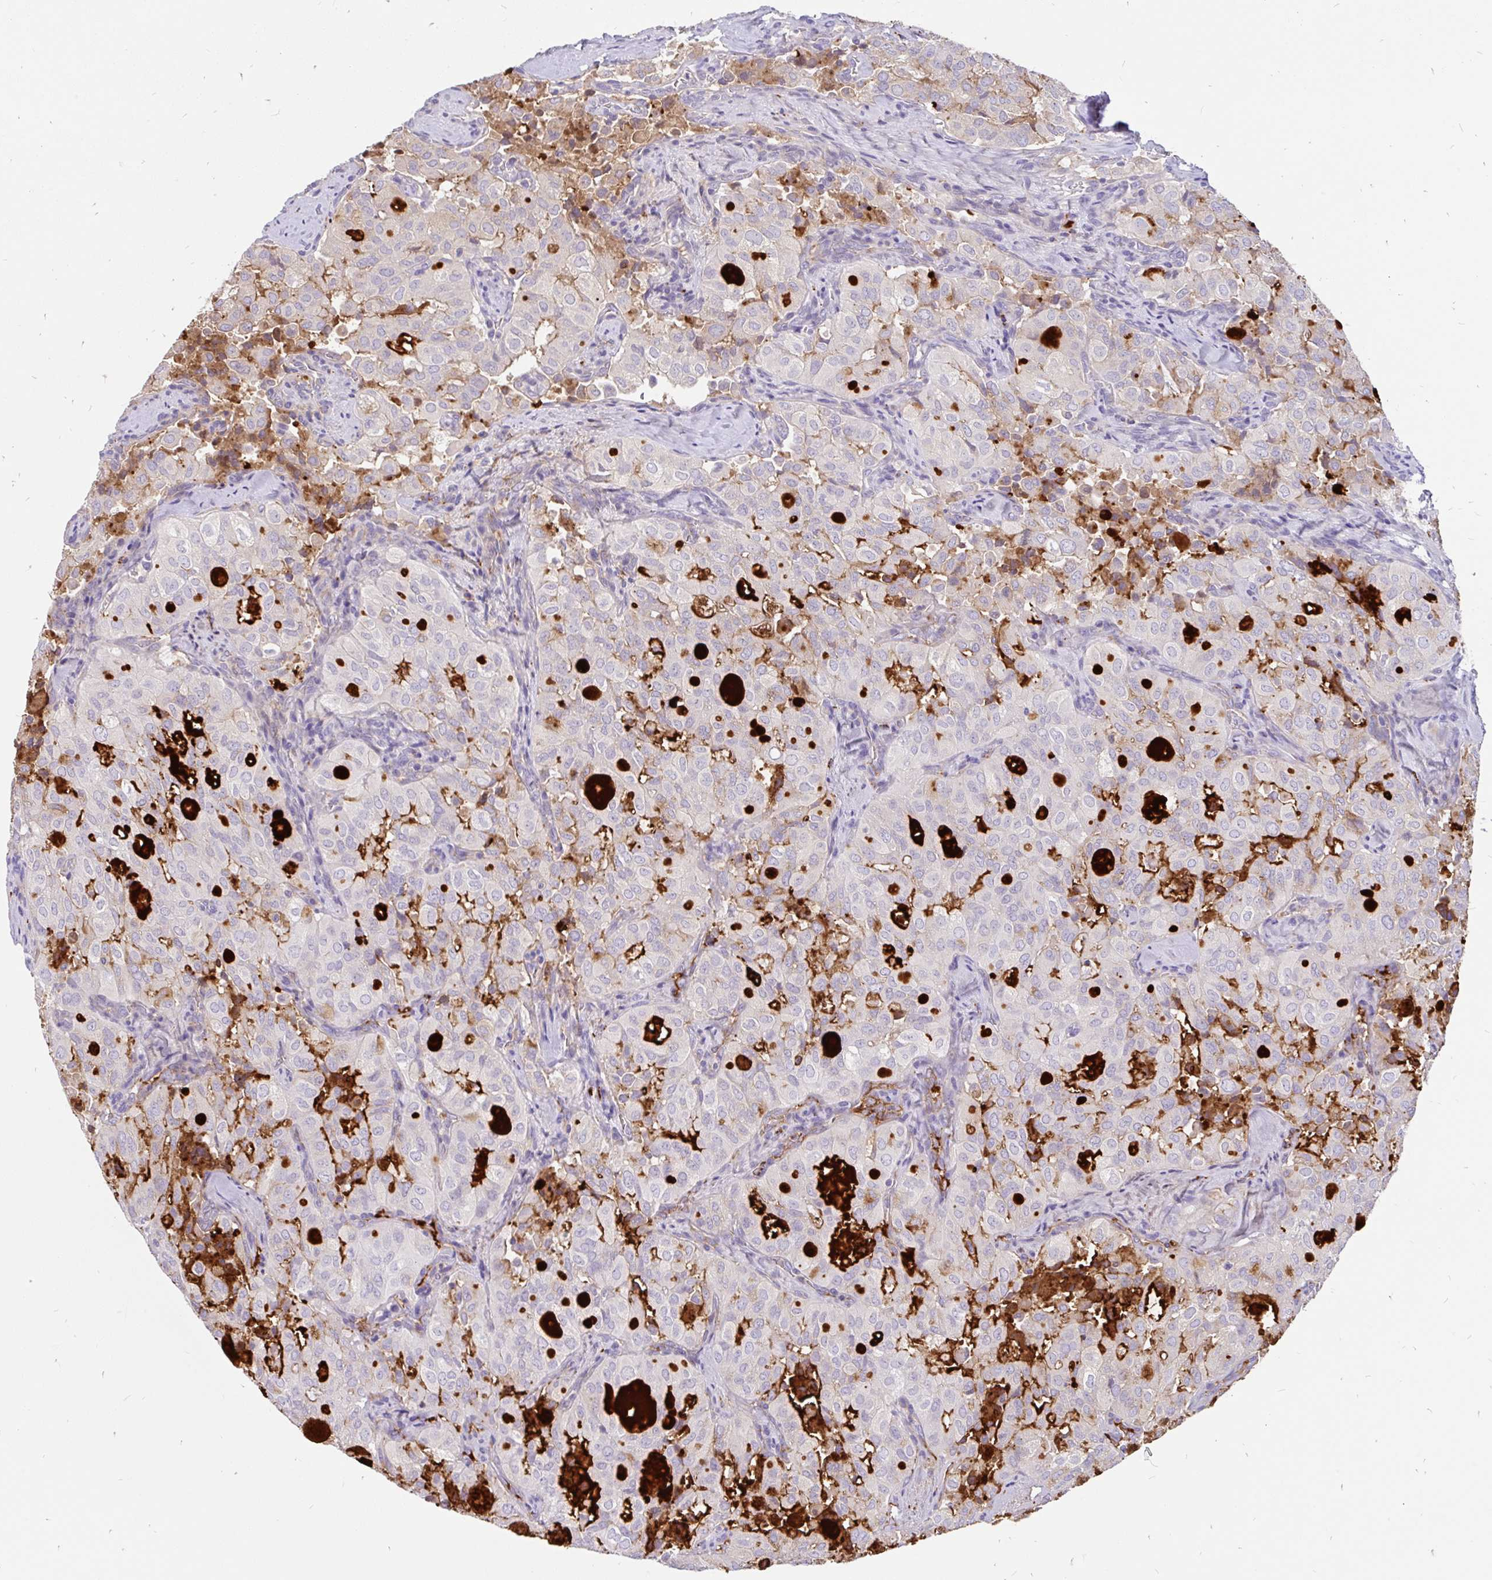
{"staining": {"intensity": "moderate", "quantity": "<25%", "location": "cytoplasmic/membranous"}, "tissue": "thyroid cancer", "cell_type": "Tumor cells", "image_type": "cancer", "snomed": [{"axis": "morphology", "description": "Follicular adenoma carcinoma, NOS"}, {"axis": "topography", "description": "Thyroid gland"}], "caption": "An immunohistochemistry (IHC) photomicrograph of neoplastic tissue is shown. Protein staining in brown labels moderate cytoplasmic/membranous positivity in thyroid follicular adenoma carcinoma within tumor cells. (Brightfield microscopy of DAB IHC at high magnification).", "gene": "KIAA2013", "patient": {"sex": "male", "age": 75}}